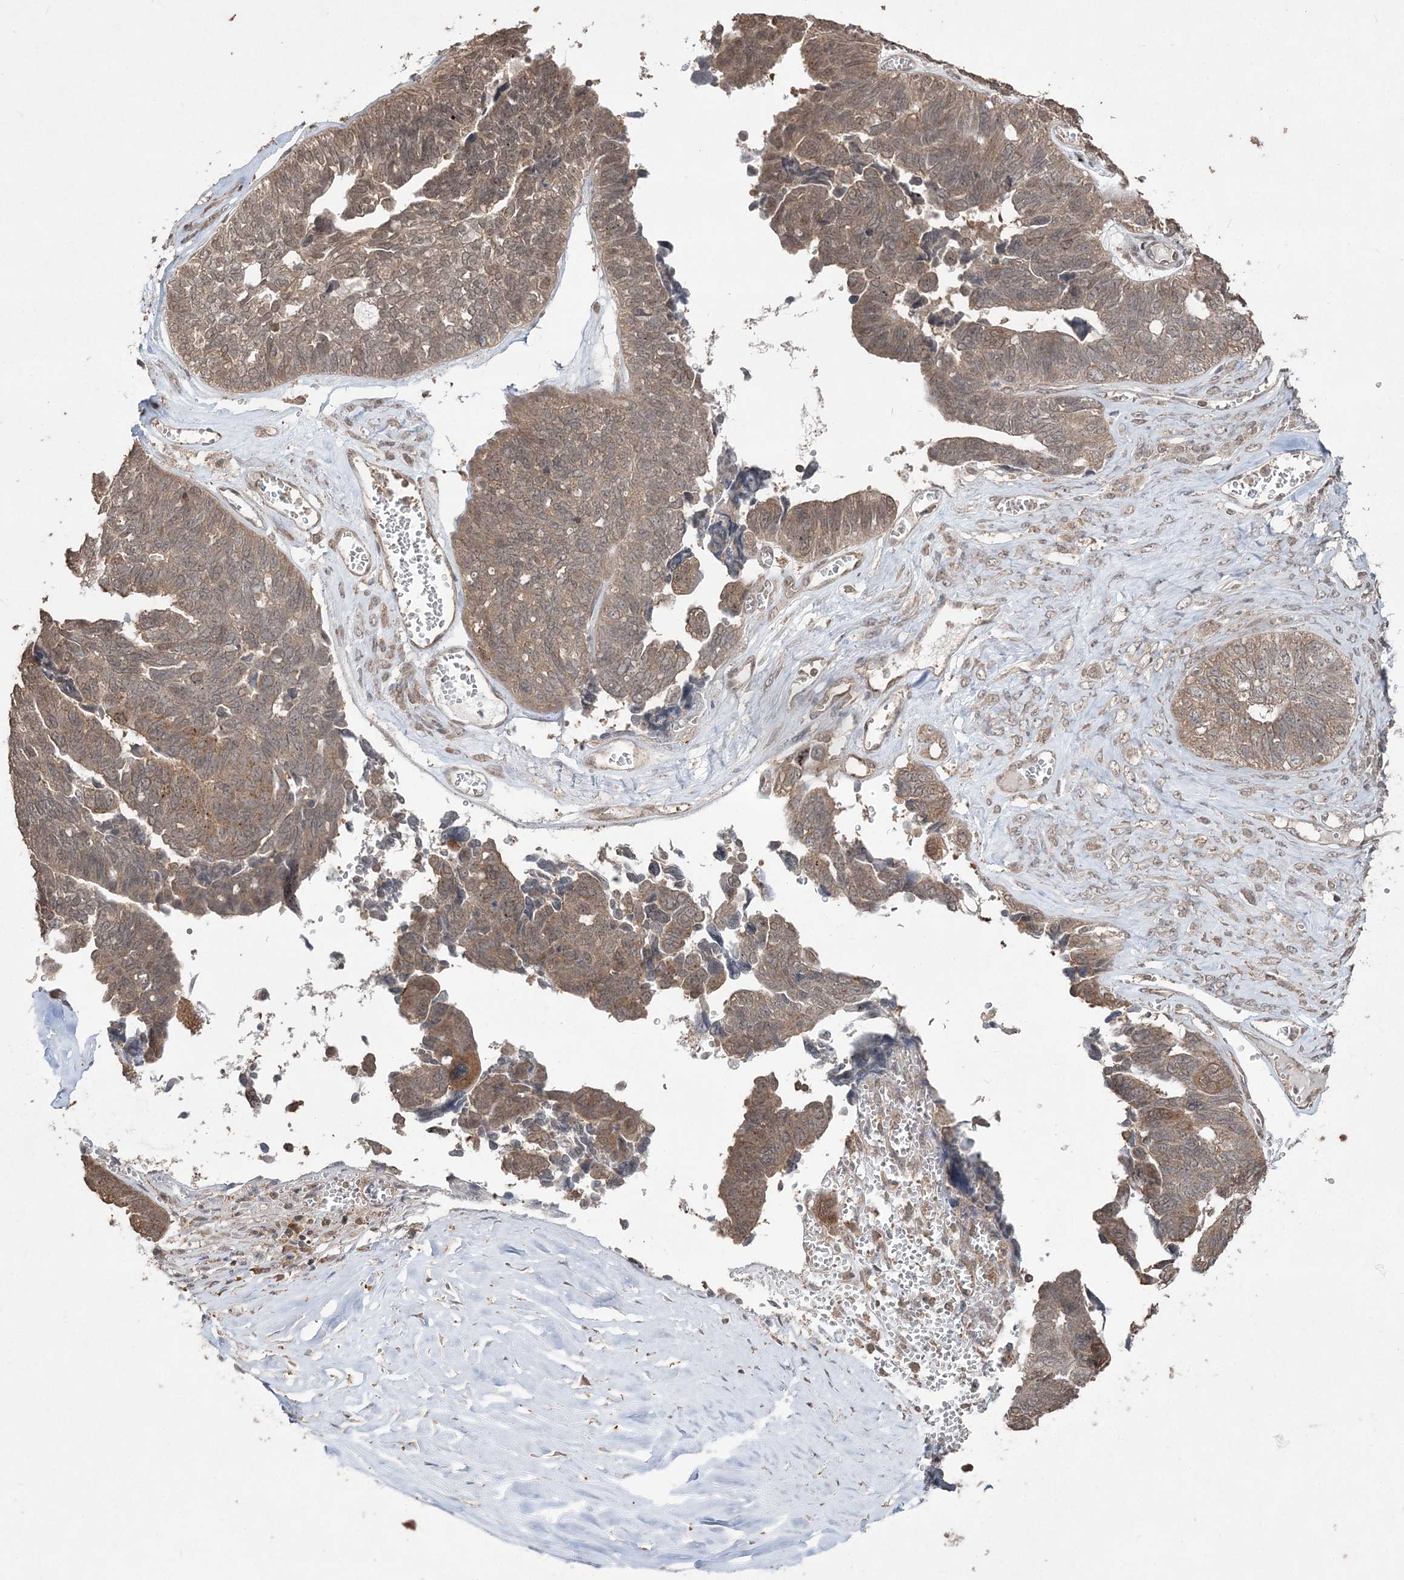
{"staining": {"intensity": "moderate", "quantity": ">75%", "location": "cytoplasmic/membranous"}, "tissue": "ovarian cancer", "cell_type": "Tumor cells", "image_type": "cancer", "snomed": [{"axis": "morphology", "description": "Cystadenocarcinoma, serous, NOS"}, {"axis": "topography", "description": "Ovary"}], "caption": "Immunohistochemistry image of neoplastic tissue: human serous cystadenocarcinoma (ovarian) stained using immunohistochemistry (IHC) reveals medium levels of moderate protein expression localized specifically in the cytoplasmic/membranous of tumor cells, appearing as a cytoplasmic/membranous brown color.", "gene": "EHHADH", "patient": {"sex": "female", "age": 79}}